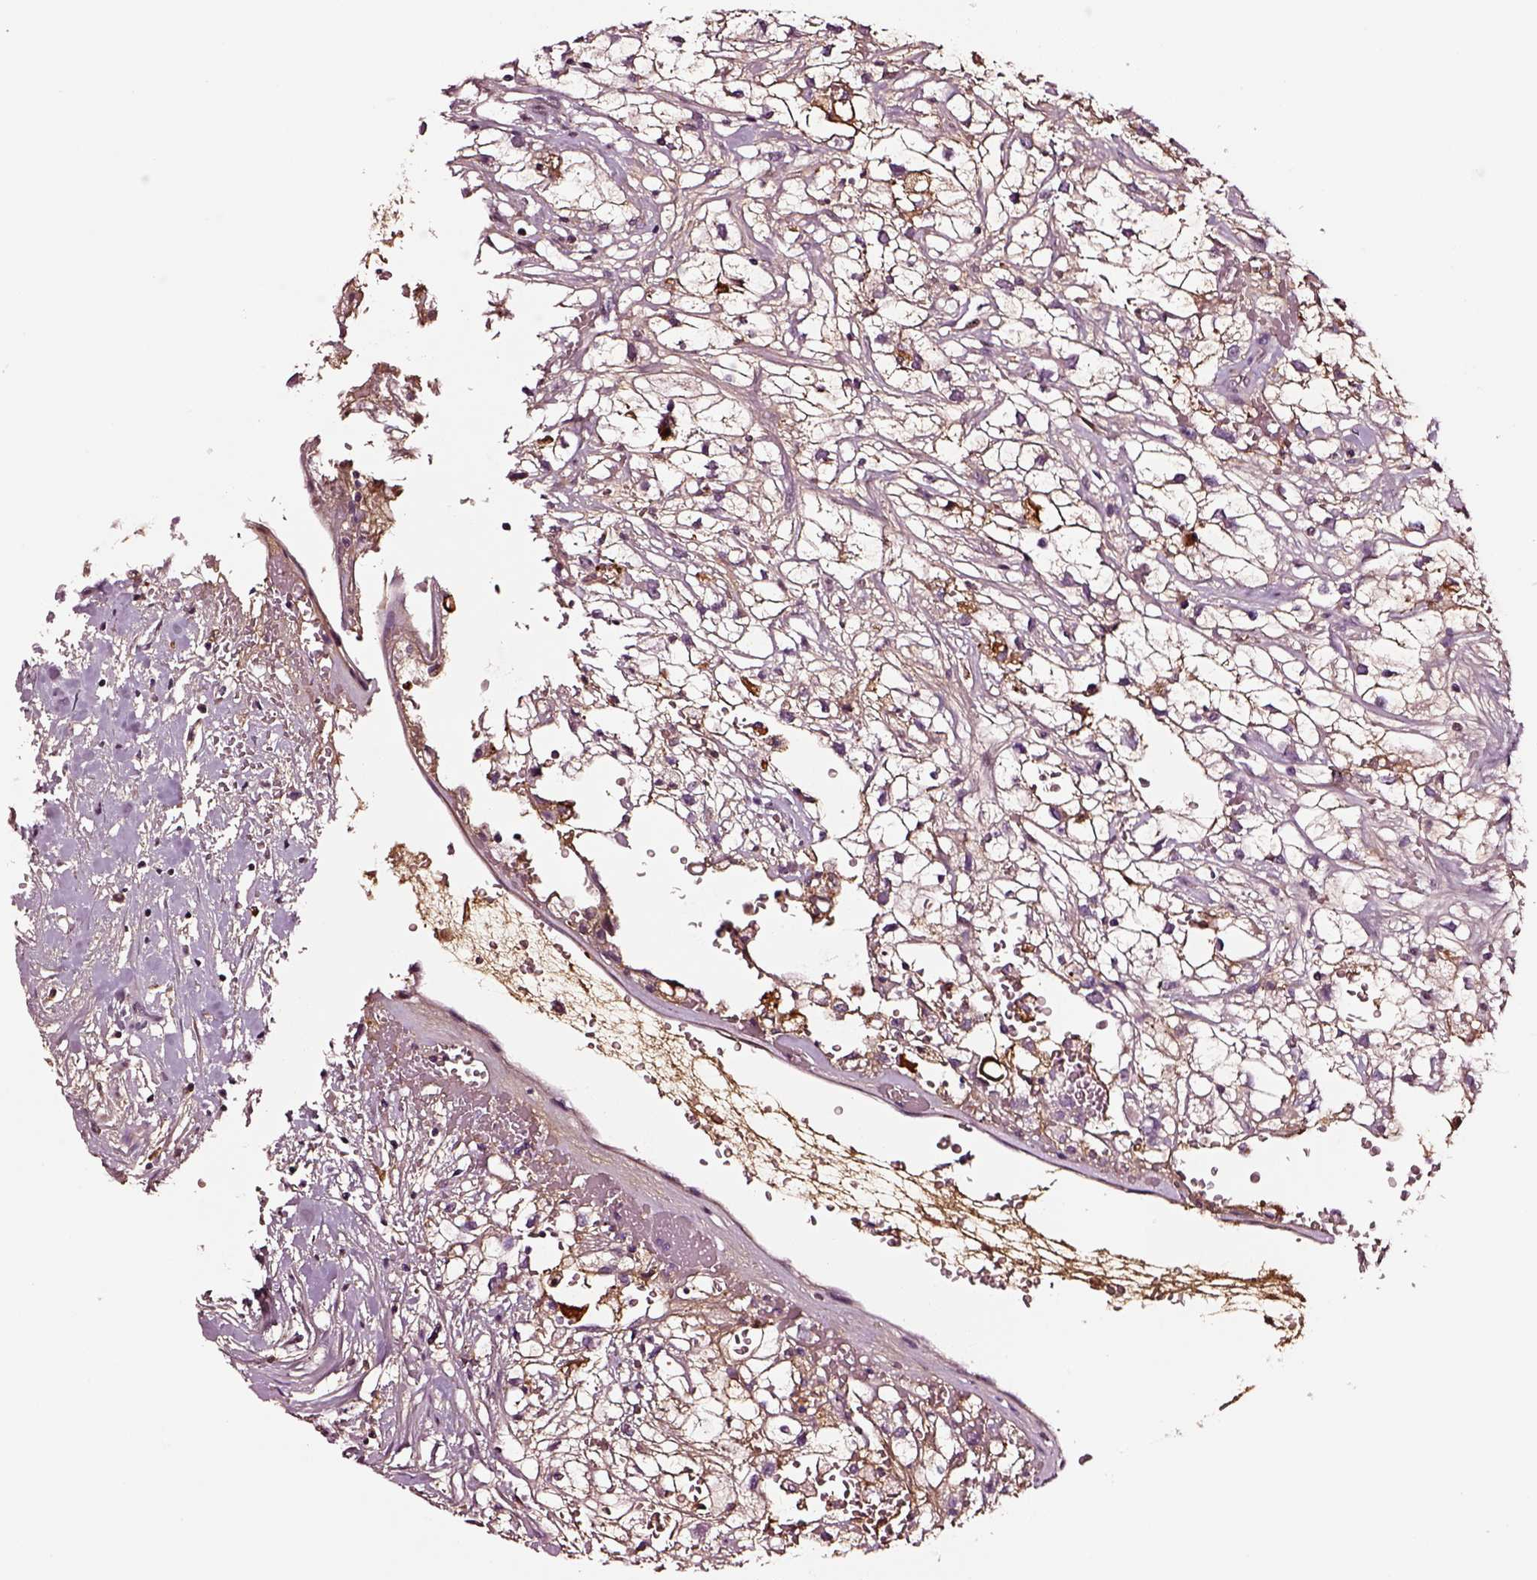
{"staining": {"intensity": "moderate", "quantity": ">75%", "location": "cytoplasmic/membranous"}, "tissue": "renal cancer", "cell_type": "Tumor cells", "image_type": "cancer", "snomed": [{"axis": "morphology", "description": "Adenocarcinoma, NOS"}, {"axis": "topography", "description": "Kidney"}], "caption": "High-power microscopy captured an immunohistochemistry histopathology image of renal adenocarcinoma, revealing moderate cytoplasmic/membranous positivity in about >75% of tumor cells. The protein of interest is stained brown, and the nuclei are stained in blue (DAB IHC with brightfield microscopy, high magnification).", "gene": "TF", "patient": {"sex": "male", "age": 59}}